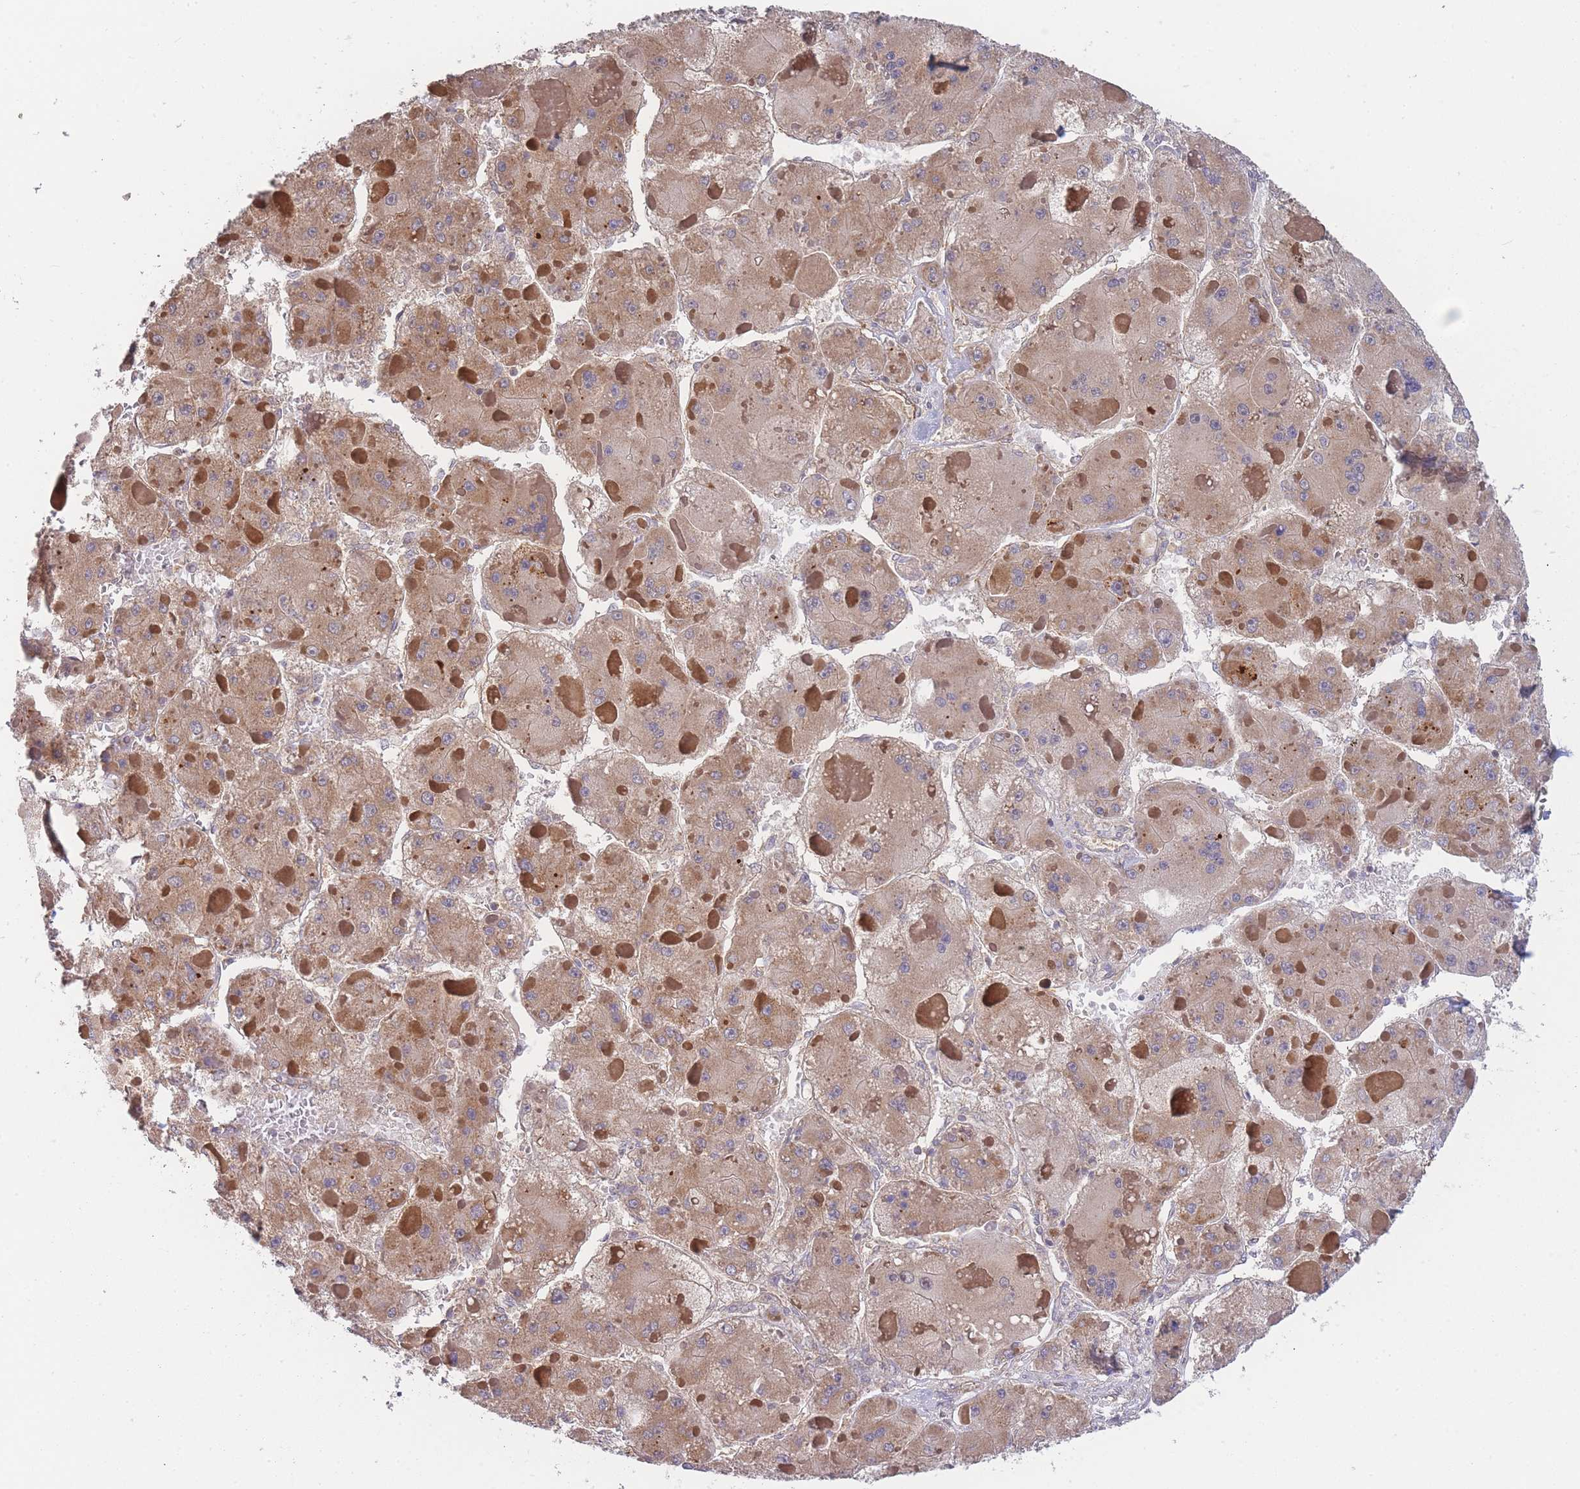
{"staining": {"intensity": "moderate", "quantity": ">75%", "location": "cytoplasmic/membranous"}, "tissue": "liver cancer", "cell_type": "Tumor cells", "image_type": "cancer", "snomed": [{"axis": "morphology", "description": "Carcinoma, Hepatocellular, NOS"}, {"axis": "topography", "description": "Liver"}], "caption": "Immunohistochemistry histopathology image of human hepatocellular carcinoma (liver) stained for a protein (brown), which shows medium levels of moderate cytoplasmic/membranous positivity in about >75% of tumor cells.", "gene": "MRPS18B", "patient": {"sex": "female", "age": 73}}